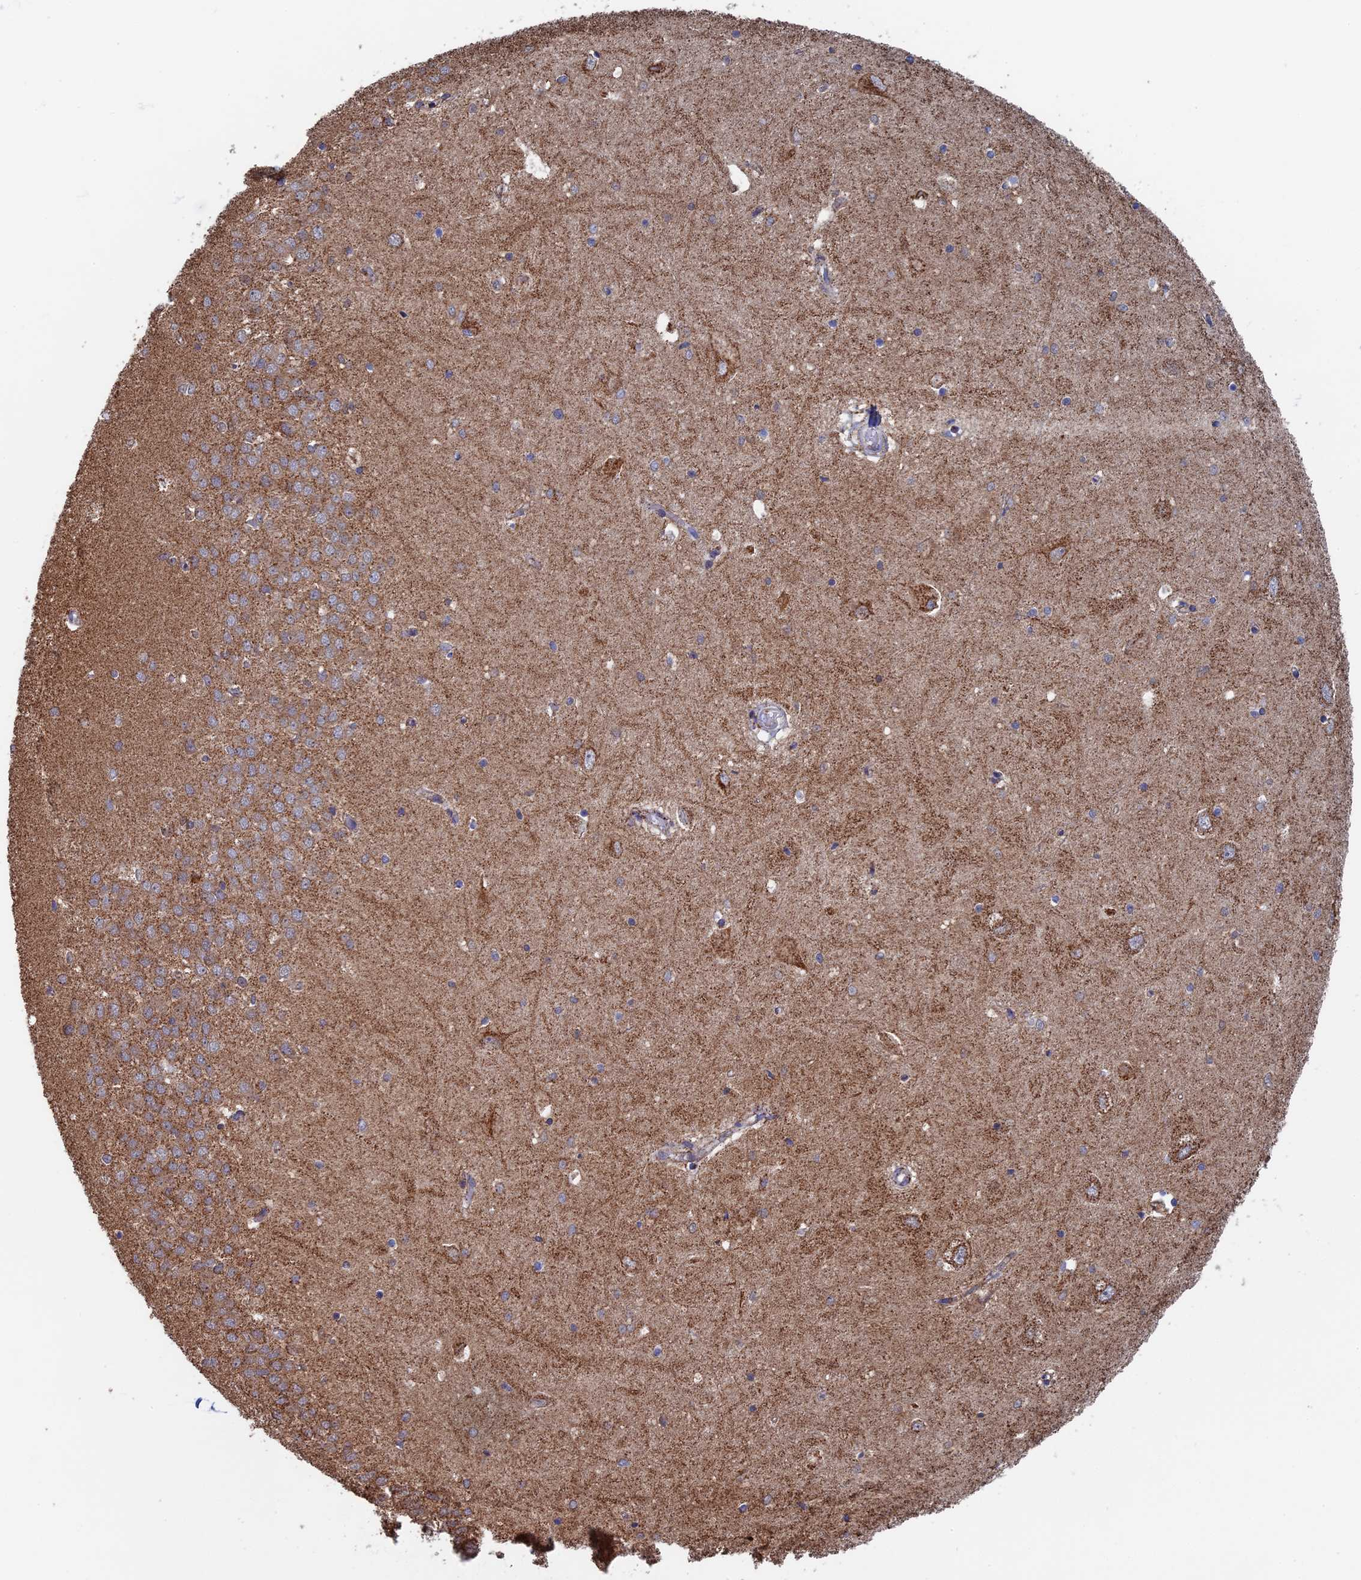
{"staining": {"intensity": "weak", "quantity": "25%-75%", "location": "cytoplasmic/membranous"}, "tissue": "hippocampus", "cell_type": "Glial cells", "image_type": "normal", "snomed": [{"axis": "morphology", "description": "Normal tissue, NOS"}, {"axis": "topography", "description": "Hippocampus"}], "caption": "Immunohistochemistry (IHC) staining of benign hippocampus, which exhibits low levels of weak cytoplasmic/membranous positivity in approximately 25%-75% of glial cells indicating weak cytoplasmic/membranous protein positivity. The staining was performed using DAB (3,3'-diaminobenzidine) (brown) for protein detection and nuclei were counterstained in hematoxylin (blue).", "gene": "SEC24D", "patient": {"sex": "male", "age": 45}}